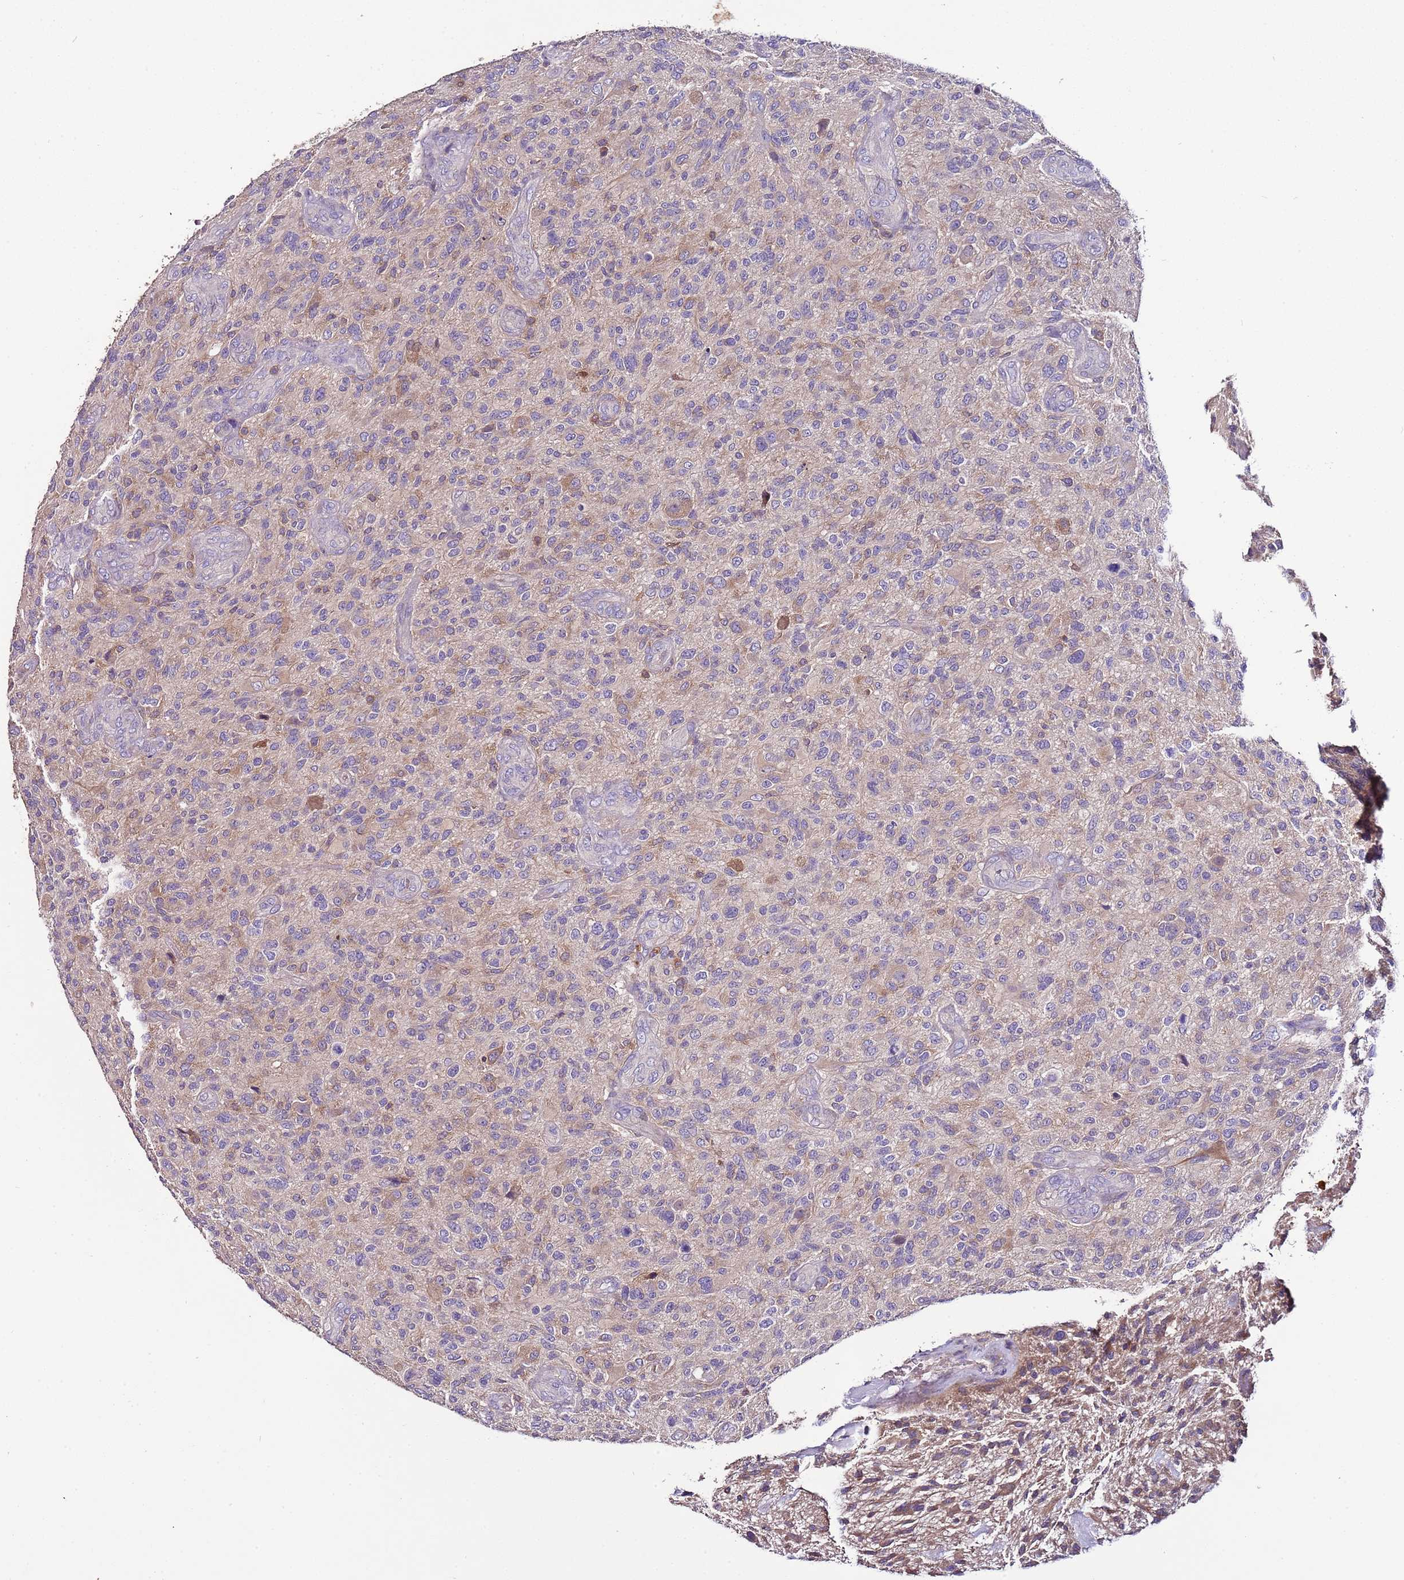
{"staining": {"intensity": "negative", "quantity": "none", "location": "none"}, "tissue": "glioma", "cell_type": "Tumor cells", "image_type": "cancer", "snomed": [{"axis": "morphology", "description": "Glioma, malignant, High grade"}, {"axis": "topography", "description": "Brain"}], "caption": "DAB immunohistochemical staining of malignant glioma (high-grade) shows no significant expression in tumor cells.", "gene": "IGIP", "patient": {"sex": "male", "age": 47}}